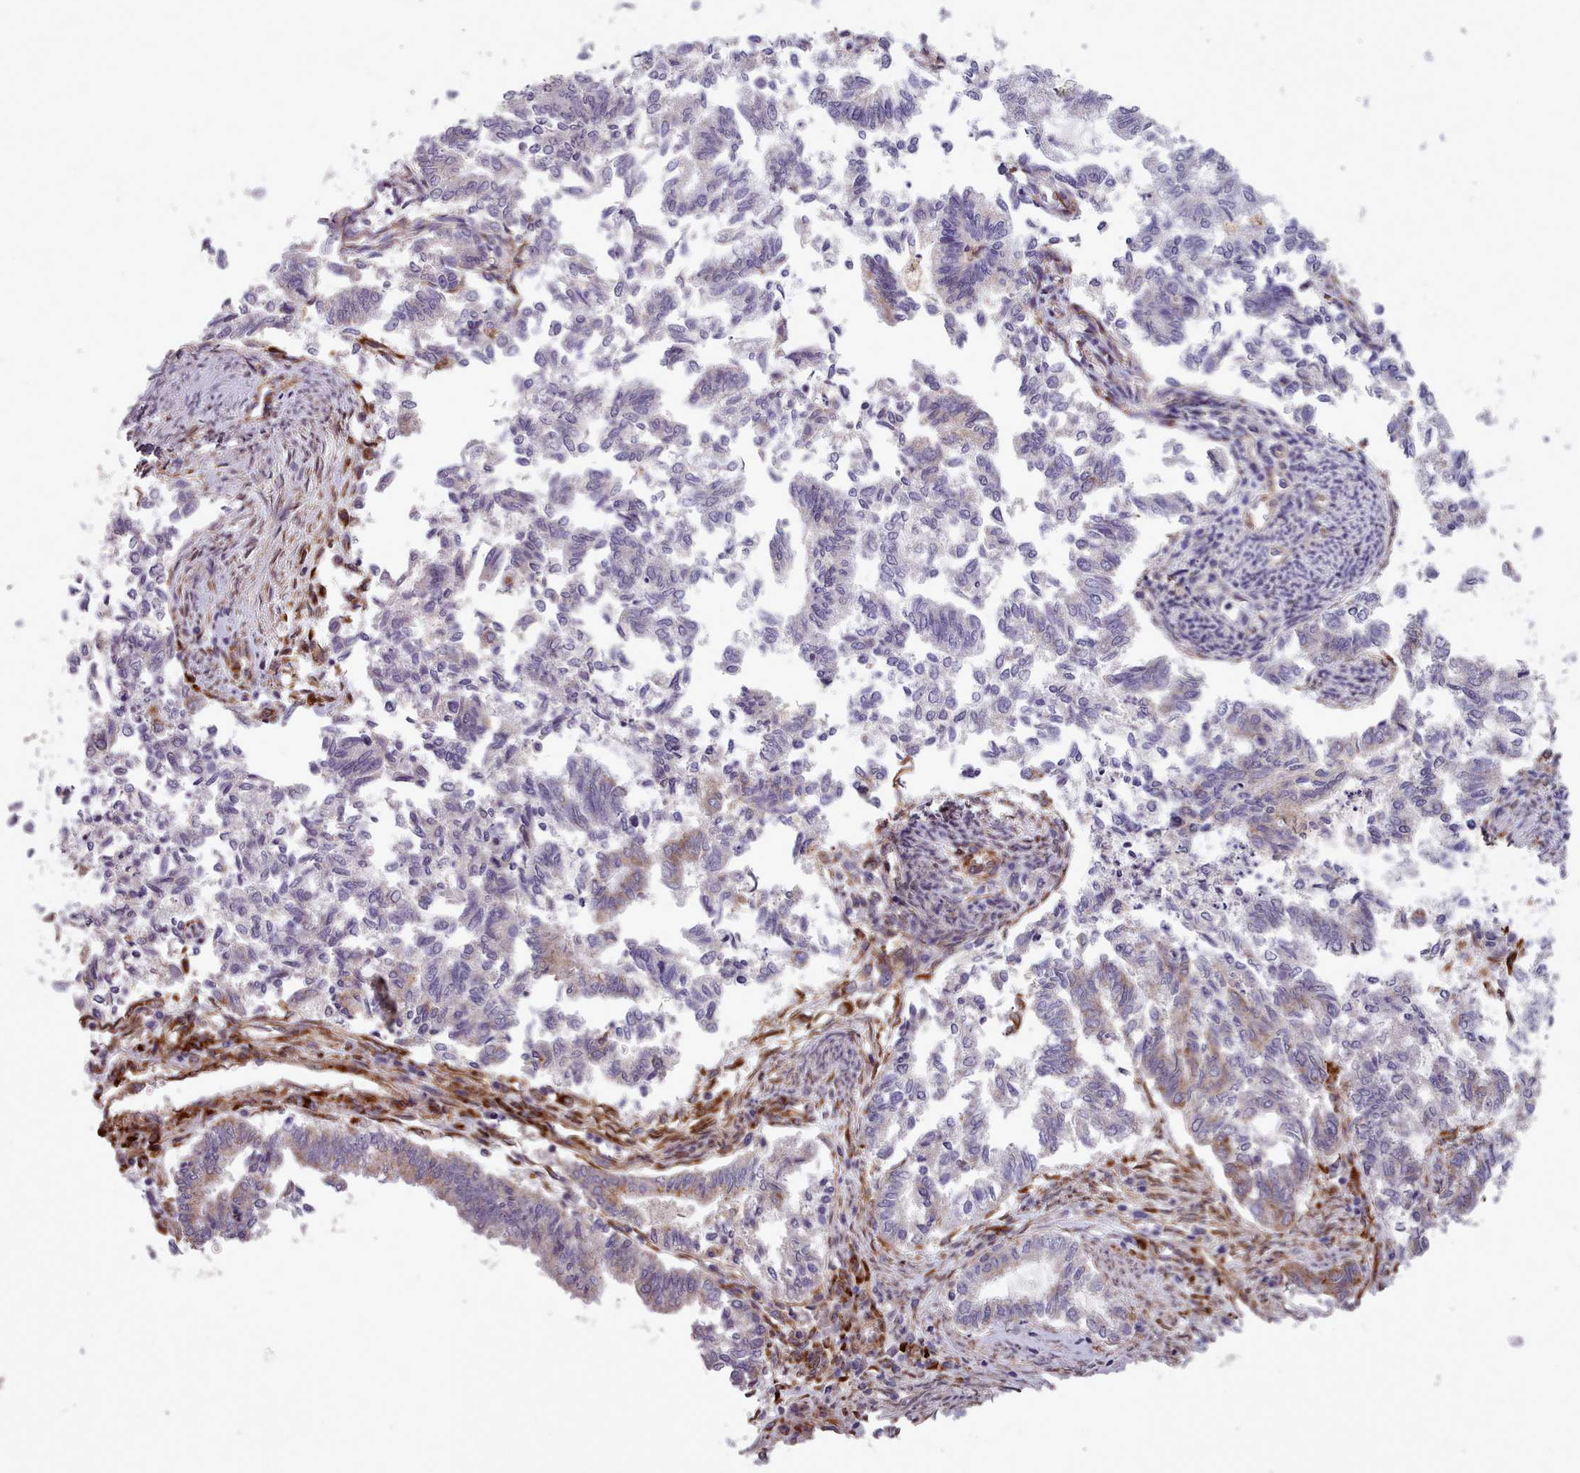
{"staining": {"intensity": "negative", "quantity": "none", "location": "none"}, "tissue": "endometrial cancer", "cell_type": "Tumor cells", "image_type": "cancer", "snomed": [{"axis": "morphology", "description": "Adenocarcinoma, NOS"}, {"axis": "topography", "description": "Endometrium"}], "caption": "A photomicrograph of endometrial cancer stained for a protein exhibits no brown staining in tumor cells. (DAB (3,3'-diaminobenzidine) immunohistochemistry with hematoxylin counter stain).", "gene": "FKBP10", "patient": {"sex": "female", "age": 79}}